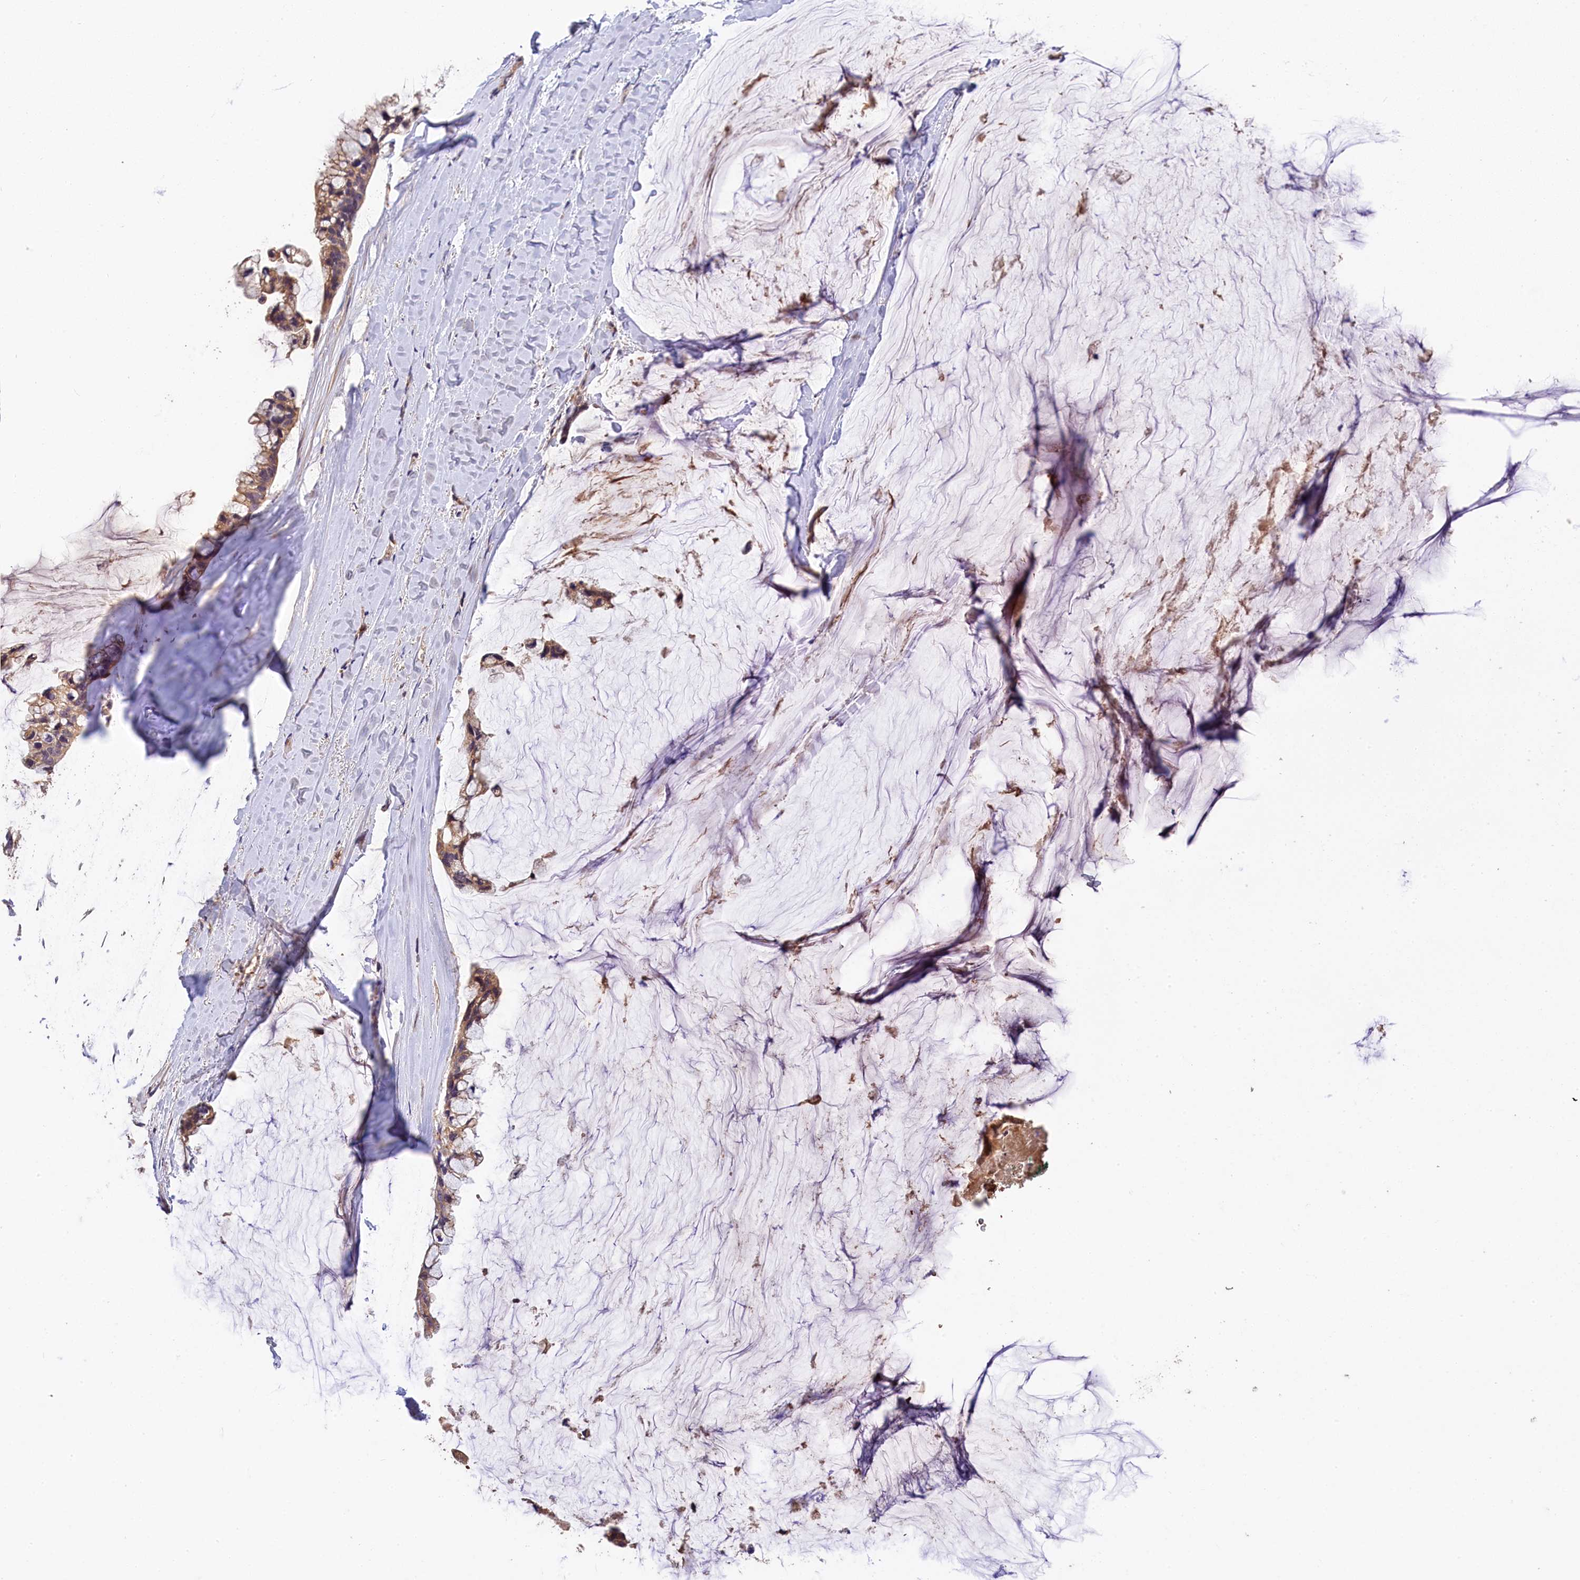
{"staining": {"intensity": "weak", "quantity": "25%-75%", "location": "cytoplasmic/membranous"}, "tissue": "ovarian cancer", "cell_type": "Tumor cells", "image_type": "cancer", "snomed": [{"axis": "morphology", "description": "Cystadenocarcinoma, mucinous, NOS"}, {"axis": "topography", "description": "Ovary"}], "caption": "Immunohistochemistry (IHC) (DAB (3,3'-diaminobenzidine)) staining of human ovarian mucinous cystadenocarcinoma demonstrates weak cytoplasmic/membranous protein positivity in approximately 25%-75% of tumor cells. Nuclei are stained in blue.", "gene": "PHAF1", "patient": {"sex": "female", "age": 39}}